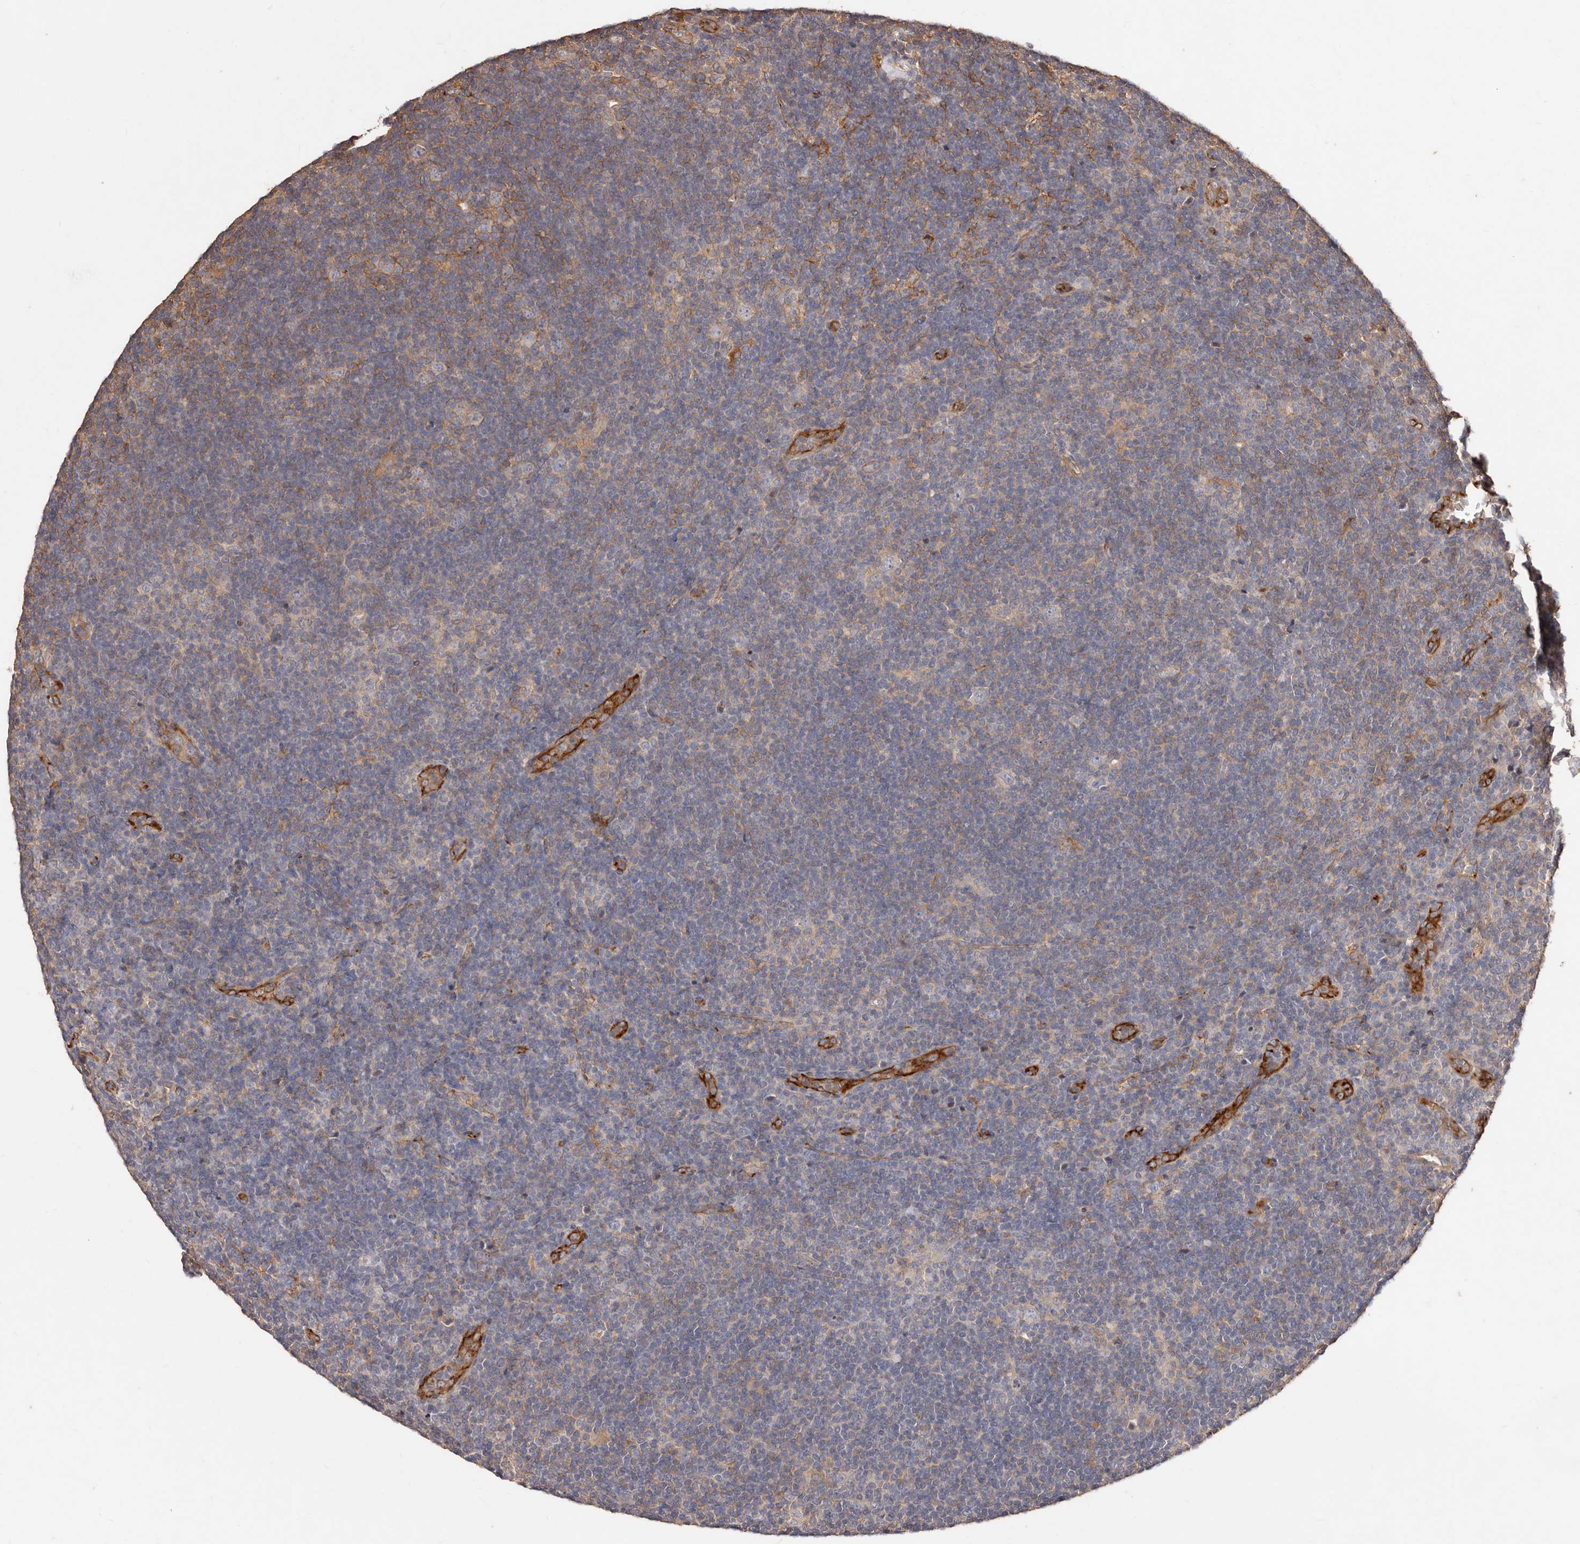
{"staining": {"intensity": "negative", "quantity": "none", "location": "none"}, "tissue": "lymphoma", "cell_type": "Tumor cells", "image_type": "cancer", "snomed": [{"axis": "morphology", "description": "Hodgkin's disease, NOS"}, {"axis": "topography", "description": "Lymph node"}], "caption": "DAB immunohistochemical staining of Hodgkin's disease exhibits no significant positivity in tumor cells.", "gene": "CCL14", "patient": {"sex": "female", "age": 57}}